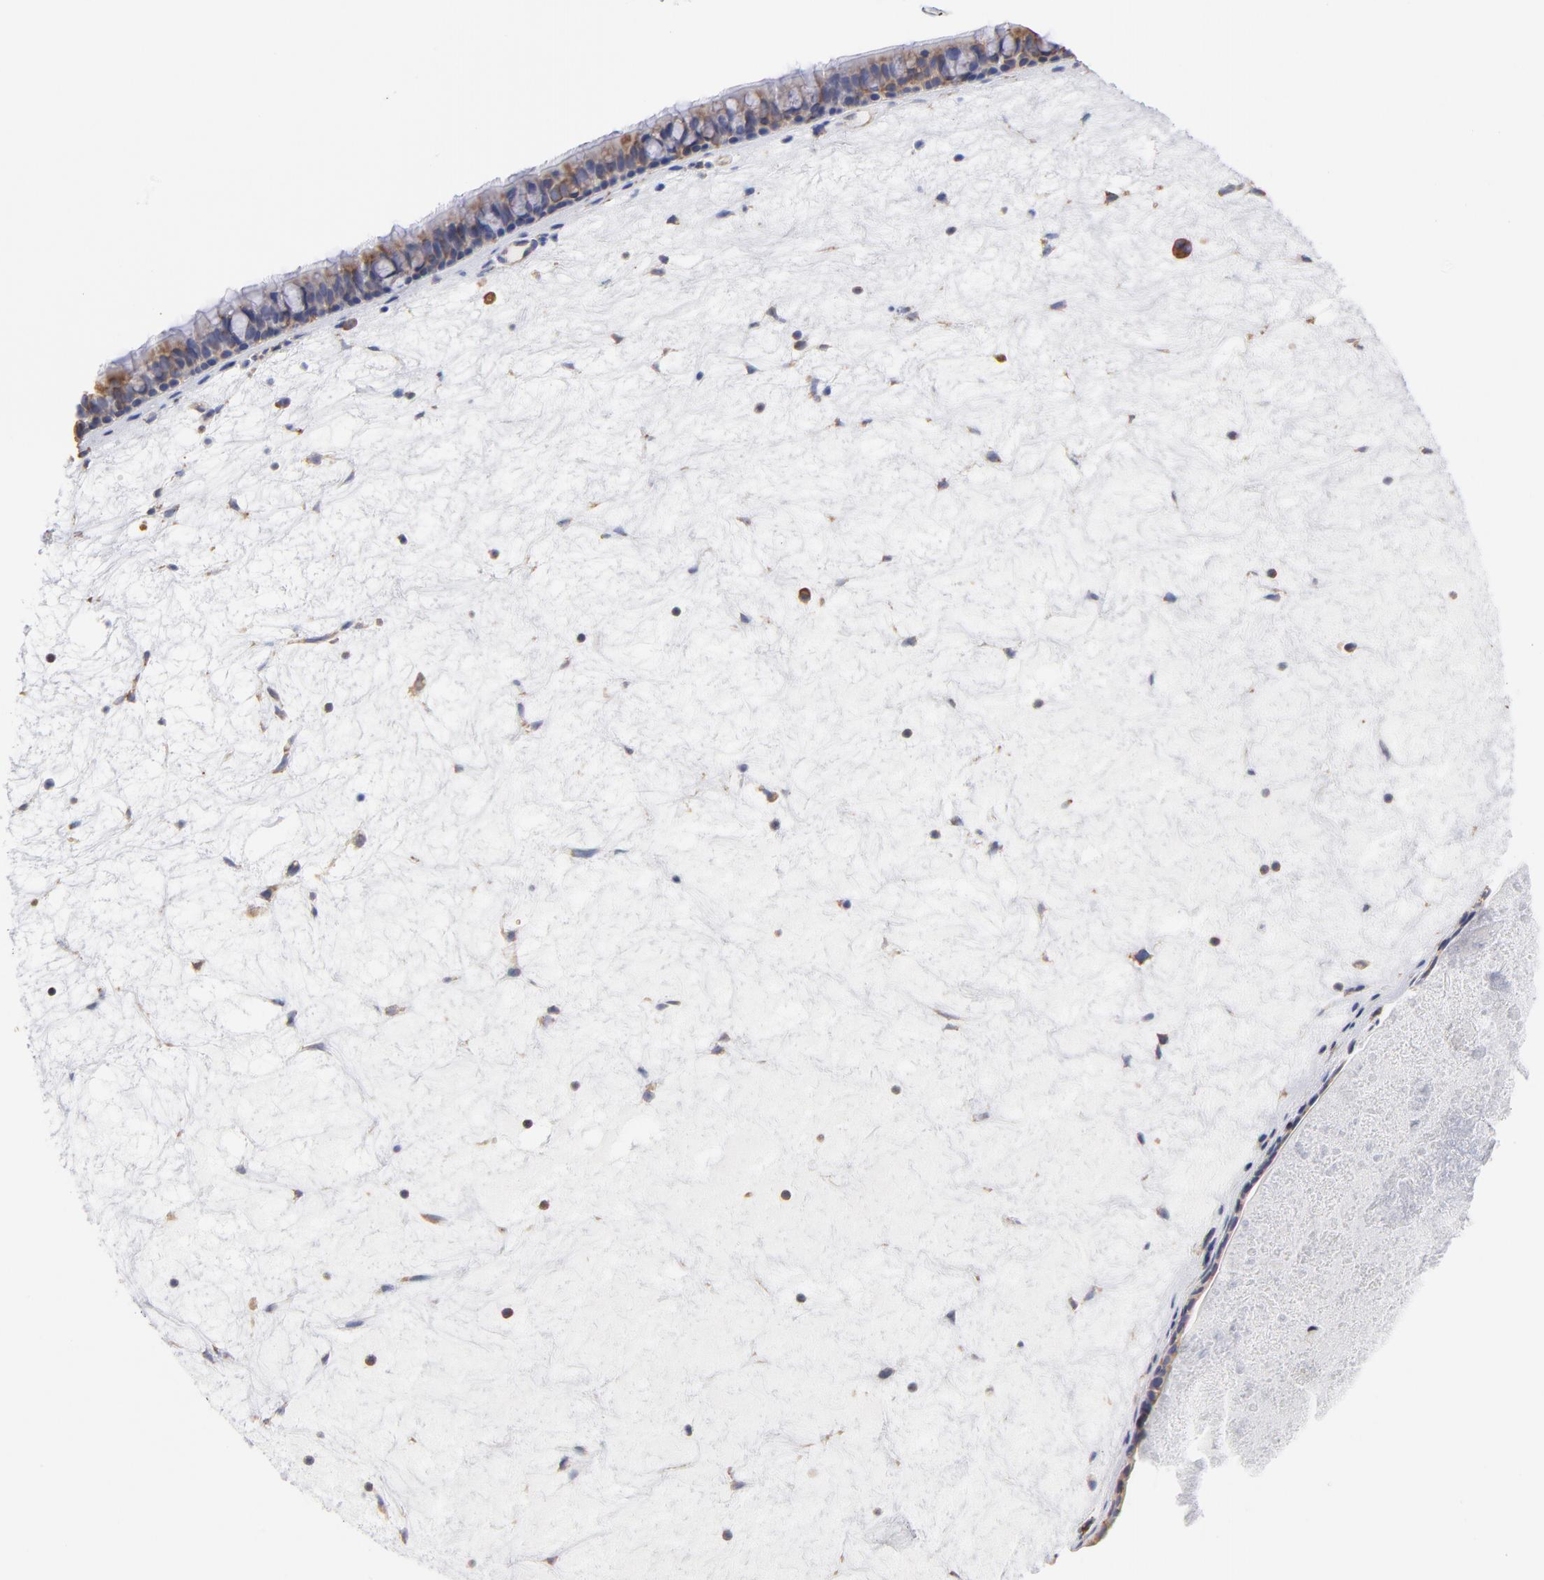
{"staining": {"intensity": "weak", "quantity": ">75%", "location": "cytoplasmic/membranous"}, "tissue": "nasopharynx", "cell_type": "Respiratory epithelial cells", "image_type": "normal", "snomed": [{"axis": "morphology", "description": "Normal tissue, NOS"}, {"axis": "topography", "description": "Nasopharynx"}], "caption": "This photomicrograph displays unremarkable nasopharynx stained with immunohistochemistry (IHC) to label a protein in brown. The cytoplasmic/membranous of respiratory epithelial cells show weak positivity for the protein. Nuclei are counter-stained blue.", "gene": "RPL9", "patient": {"sex": "female", "age": 78}}